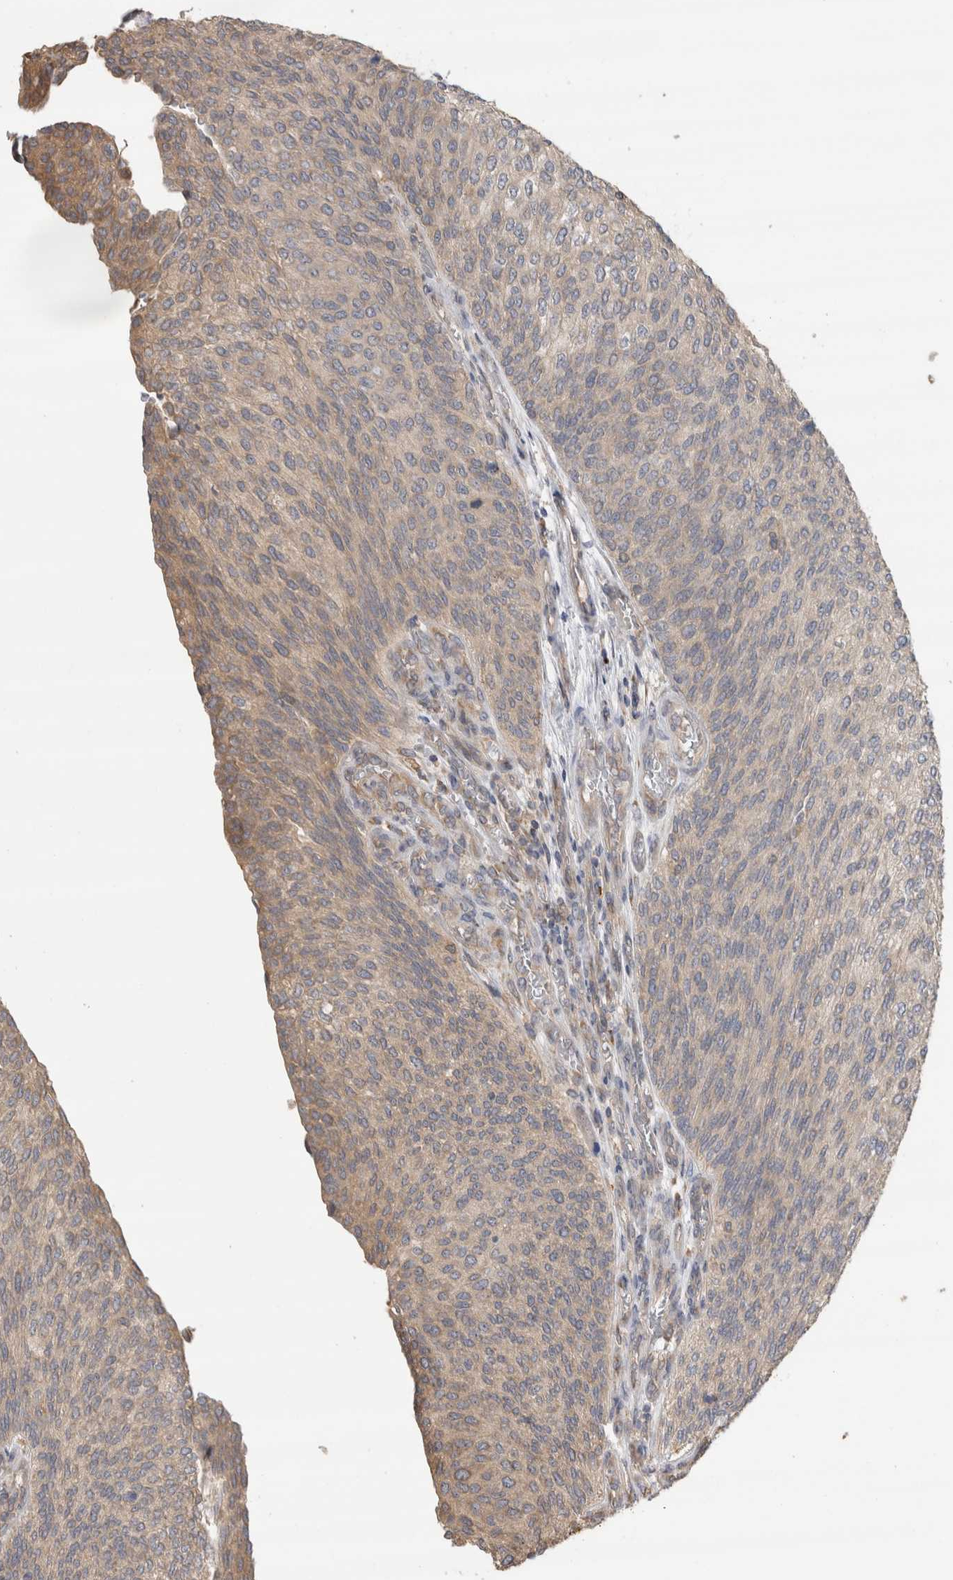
{"staining": {"intensity": "weak", "quantity": "25%-75%", "location": "cytoplasmic/membranous"}, "tissue": "urothelial cancer", "cell_type": "Tumor cells", "image_type": "cancer", "snomed": [{"axis": "morphology", "description": "Urothelial carcinoma, Low grade"}, {"axis": "topography", "description": "Urinary bladder"}], "caption": "IHC (DAB (3,3'-diaminobenzidine)) staining of urothelial cancer displays weak cytoplasmic/membranous protein positivity in approximately 25%-75% of tumor cells.", "gene": "TBCE", "patient": {"sex": "female", "age": 79}}